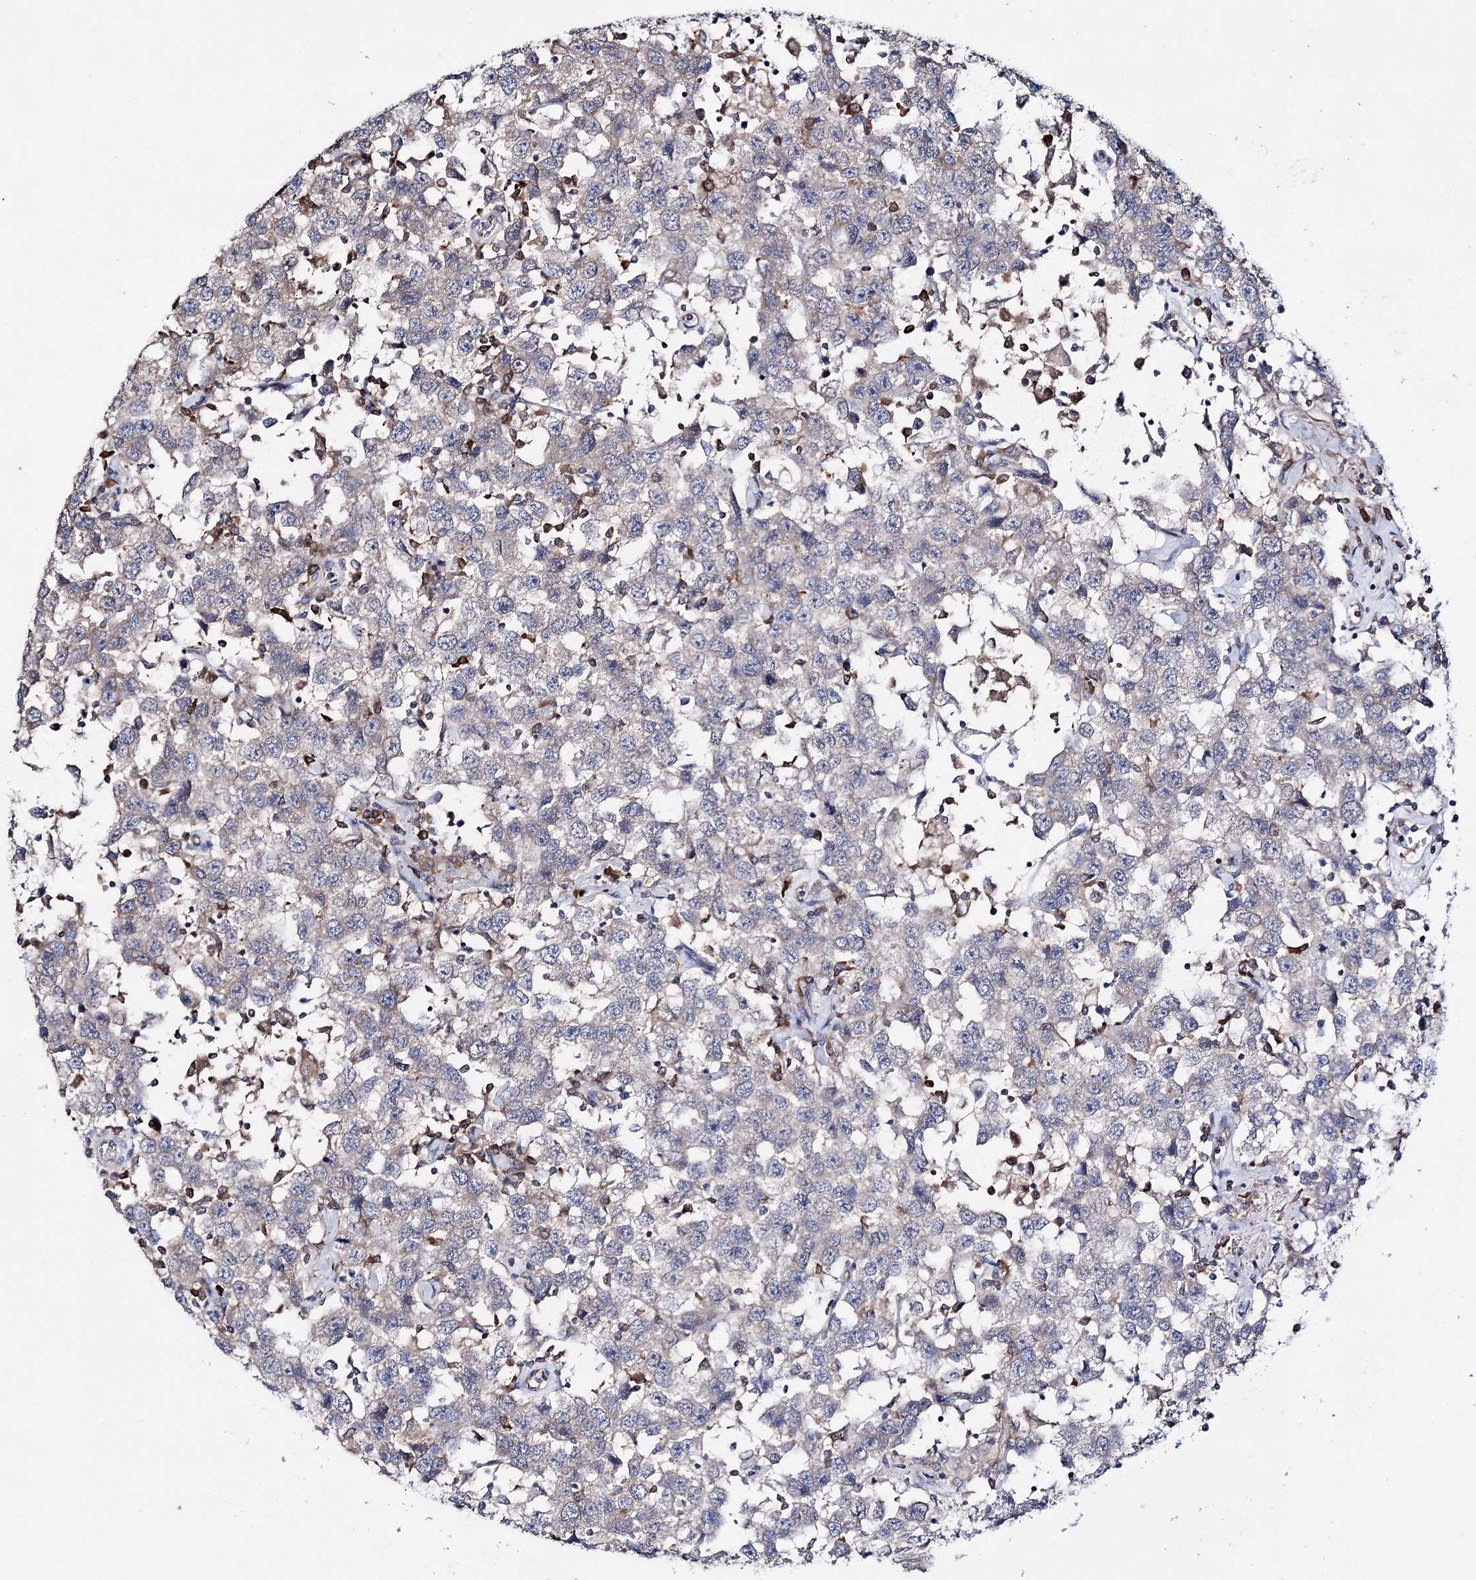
{"staining": {"intensity": "weak", "quantity": "<25%", "location": "cytoplasmic/membranous"}, "tissue": "testis cancer", "cell_type": "Tumor cells", "image_type": "cancer", "snomed": [{"axis": "morphology", "description": "Seminoma, NOS"}, {"axis": "topography", "description": "Testis"}], "caption": "Testis seminoma stained for a protein using IHC exhibits no positivity tumor cells.", "gene": "PTER", "patient": {"sex": "male", "age": 41}}